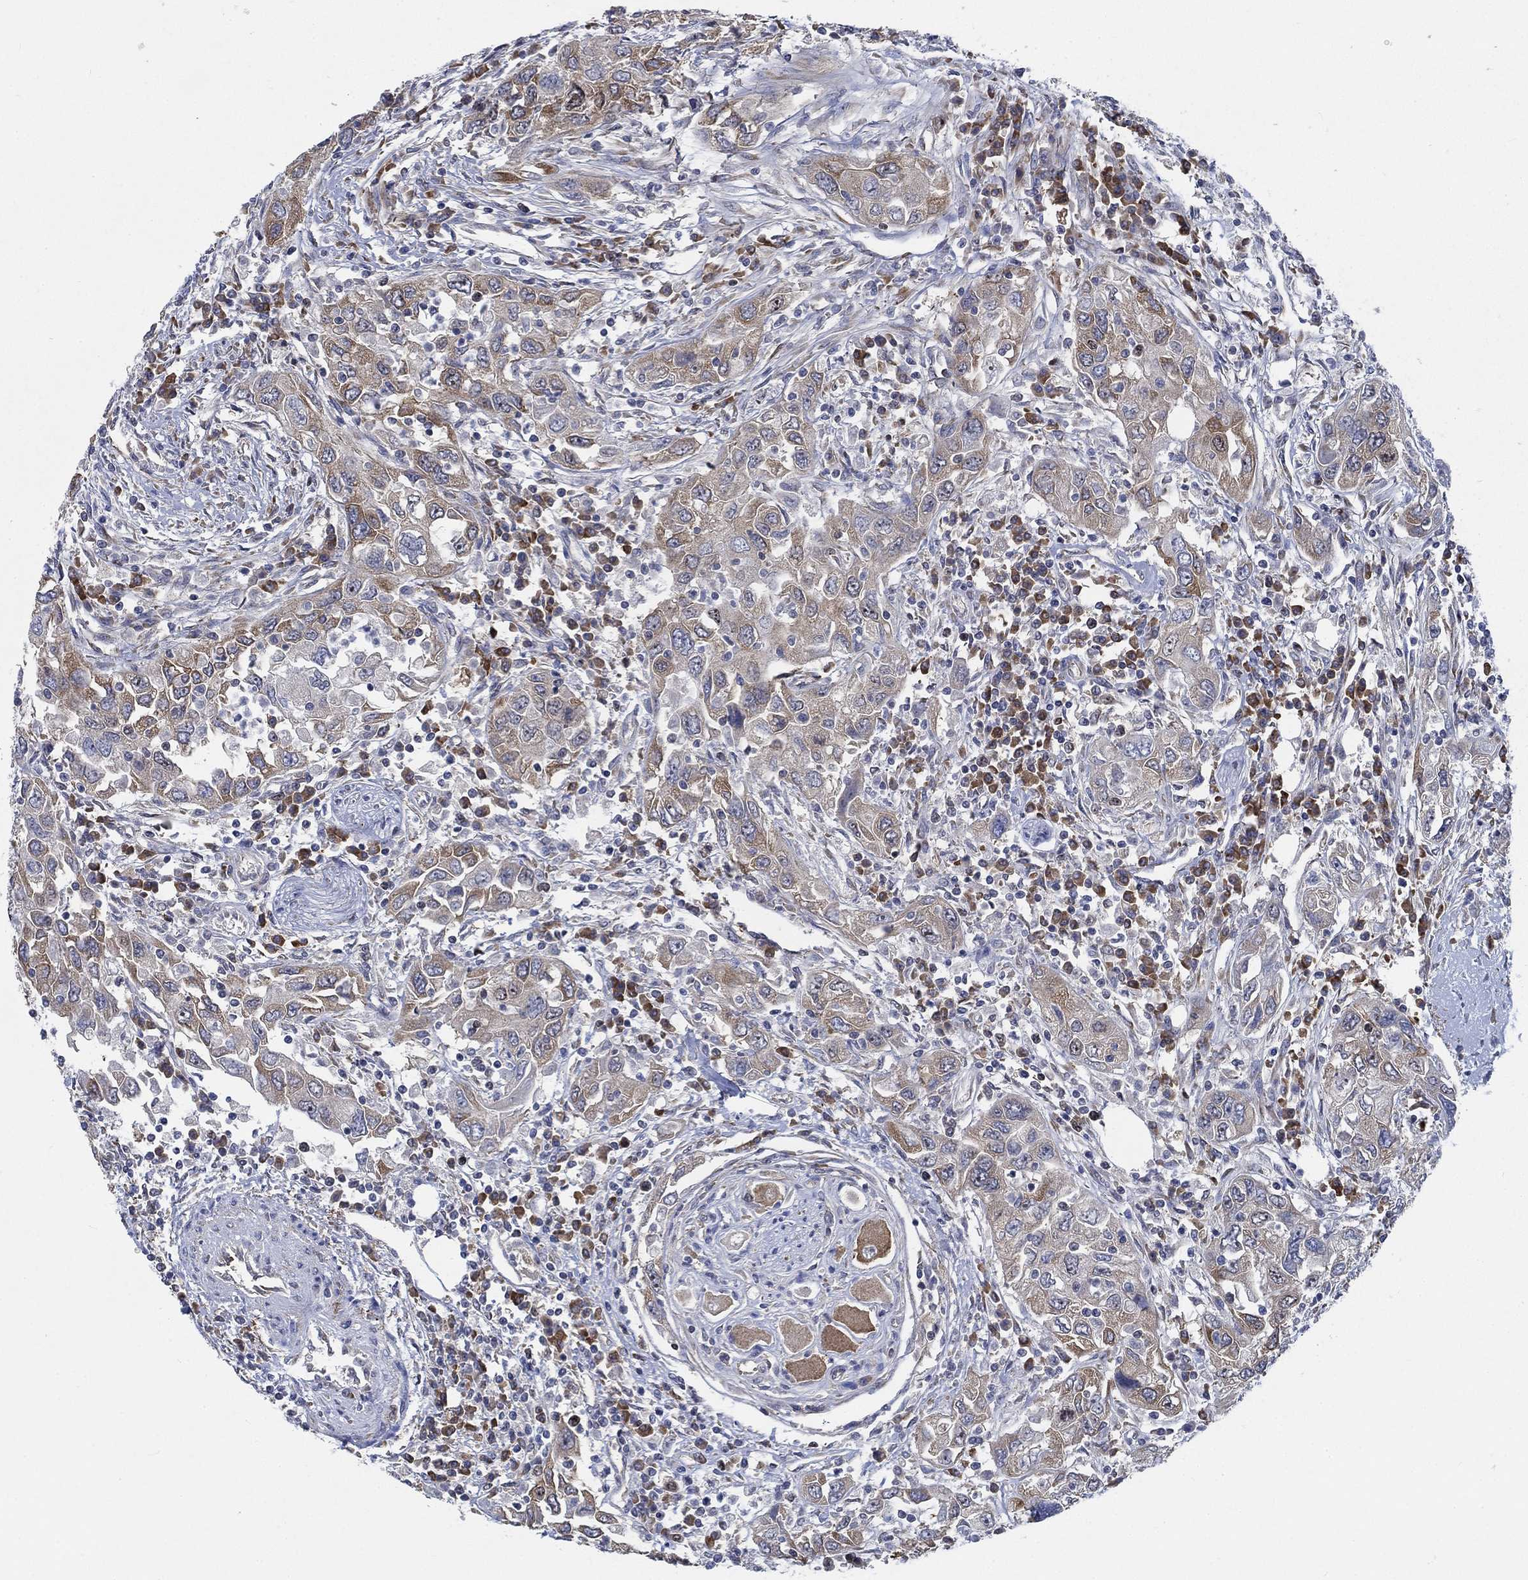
{"staining": {"intensity": "weak", "quantity": ">75%", "location": "cytoplasmic/membranous"}, "tissue": "urothelial cancer", "cell_type": "Tumor cells", "image_type": "cancer", "snomed": [{"axis": "morphology", "description": "Urothelial carcinoma, High grade"}, {"axis": "topography", "description": "Urinary bladder"}], "caption": "There is low levels of weak cytoplasmic/membranous positivity in tumor cells of urothelial carcinoma (high-grade), as demonstrated by immunohistochemical staining (brown color).", "gene": "MMP24", "patient": {"sex": "male", "age": 76}}